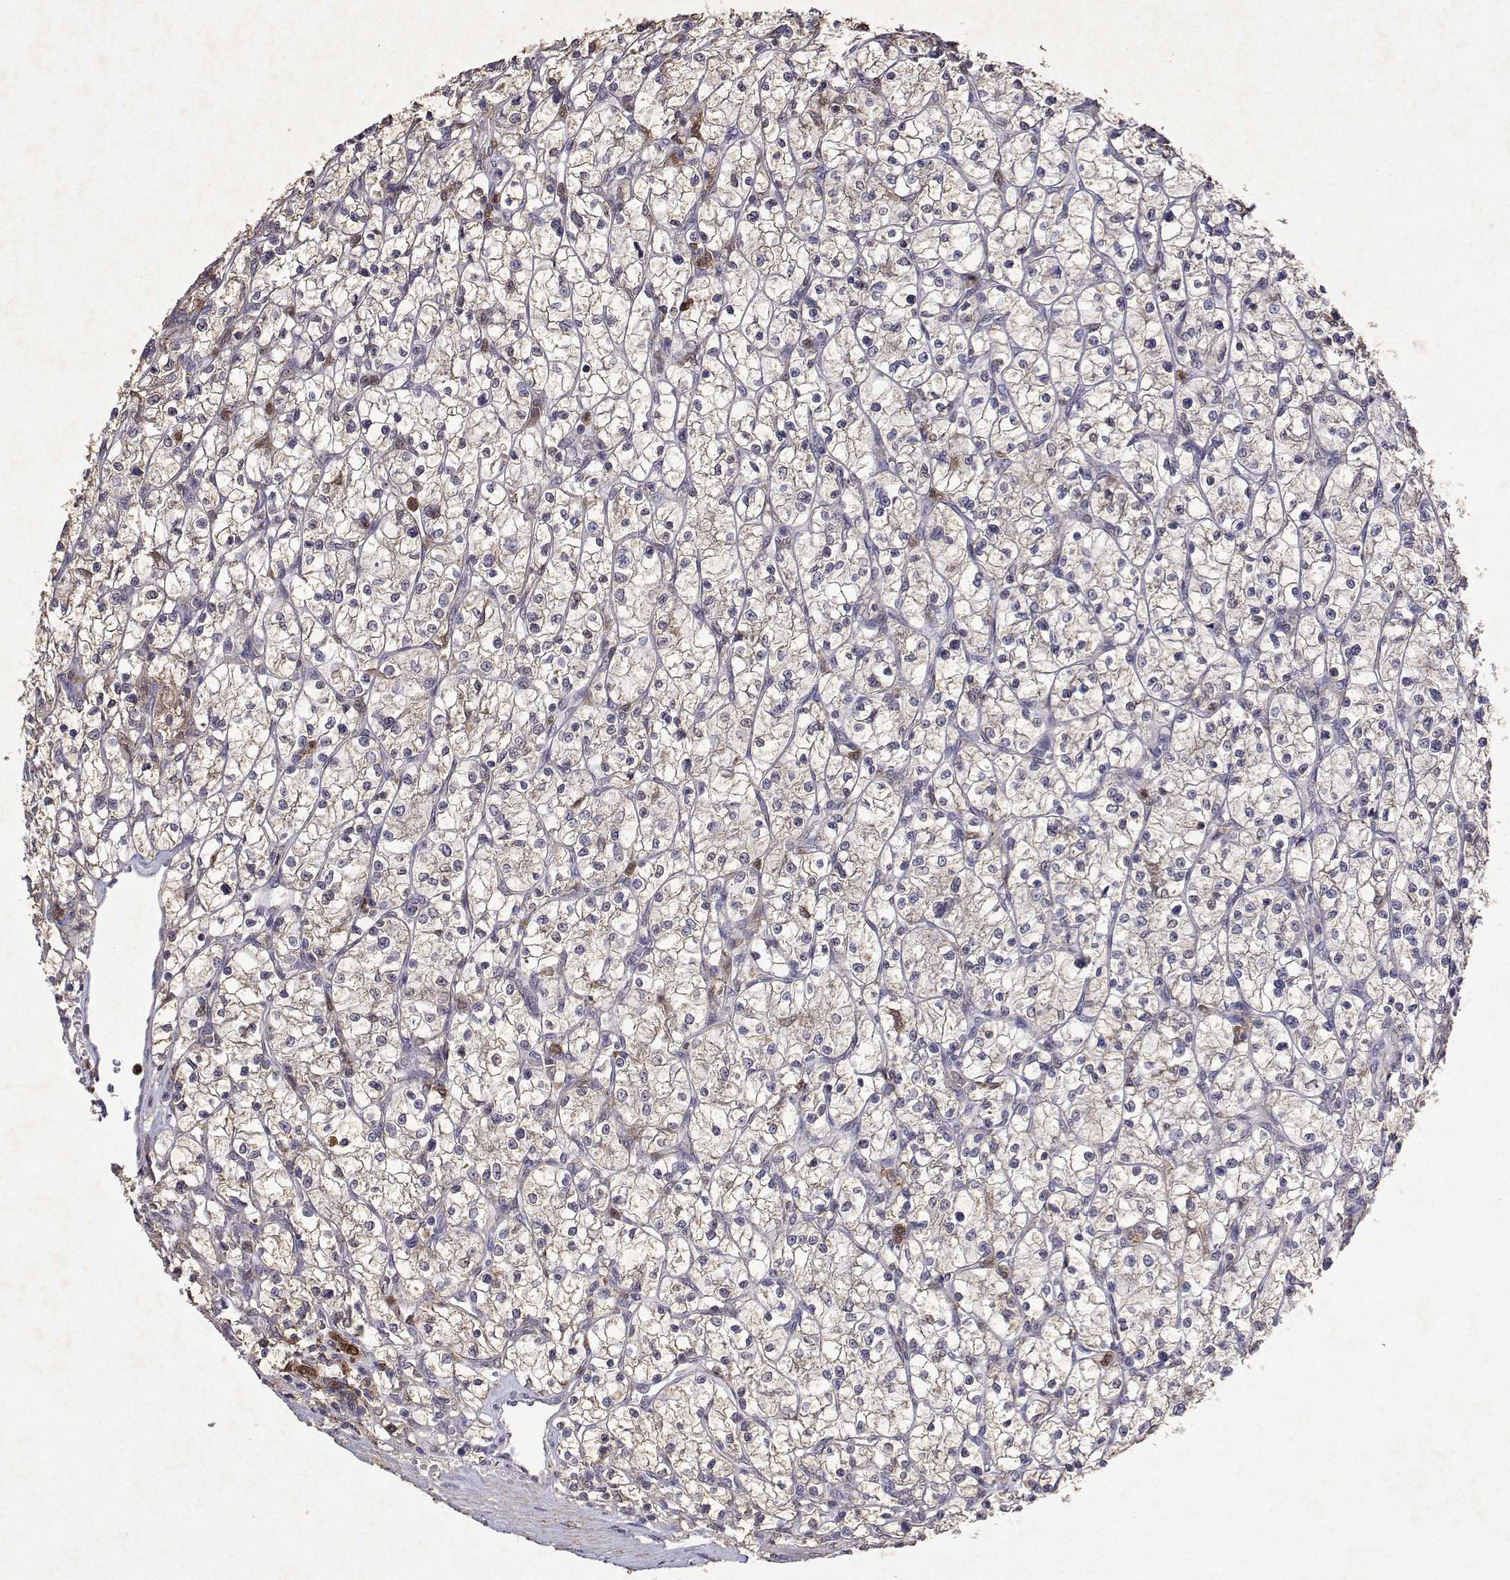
{"staining": {"intensity": "negative", "quantity": "none", "location": "none"}, "tissue": "renal cancer", "cell_type": "Tumor cells", "image_type": "cancer", "snomed": [{"axis": "morphology", "description": "Adenocarcinoma, NOS"}, {"axis": "topography", "description": "Kidney"}], "caption": "IHC micrograph of neoplastic tissue: renal cancer stained with DAB (3,3'-diaminobenzidine) shows no significant protein staining in tumor cells.", "gene": "APAF1", "patient": {"sex": "female", "age": 64}}